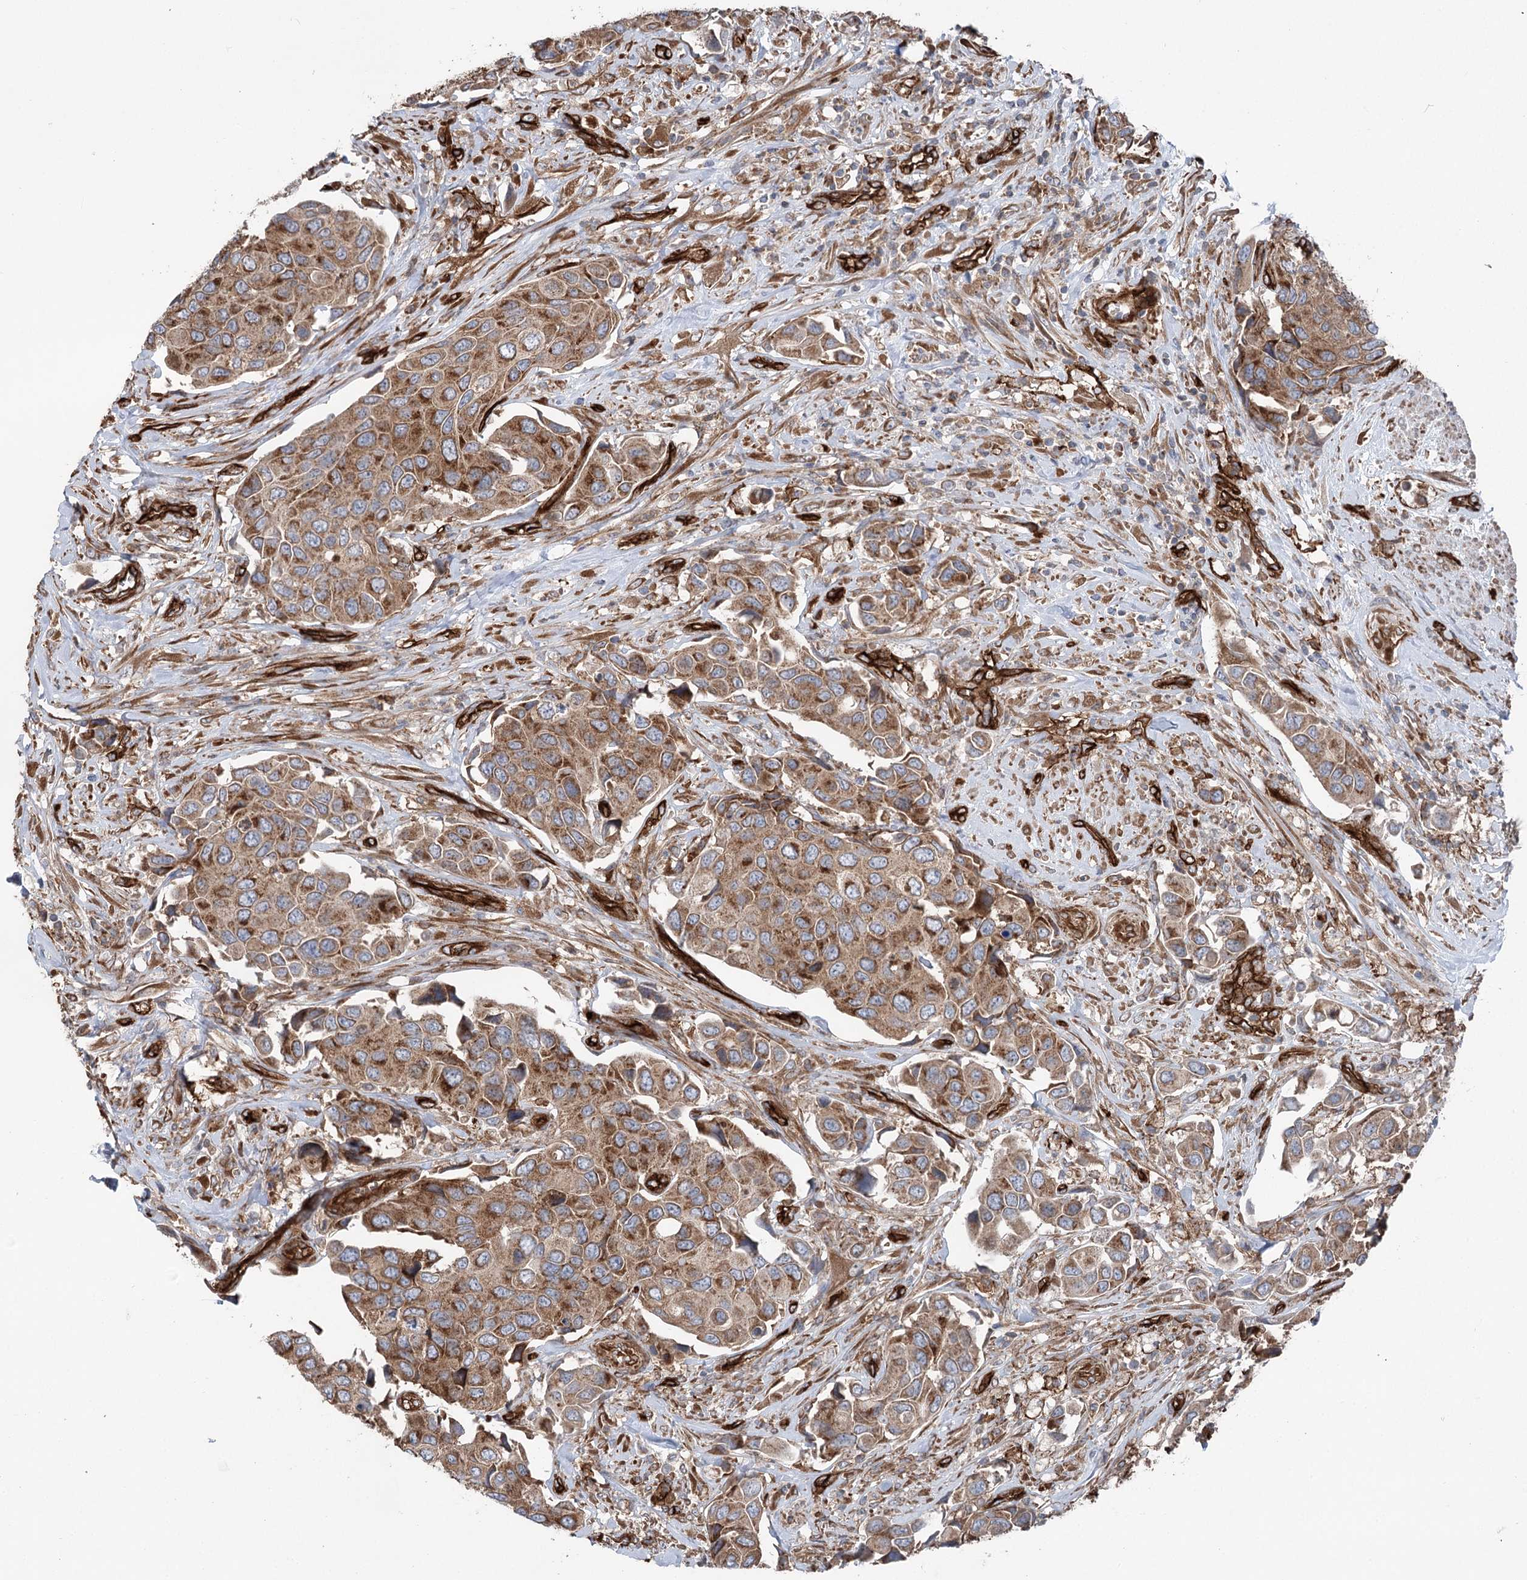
{"staining": {"intensity": "moderate", "quantity": ">75%", "location": "cytoplasmic/membranous"}, "tissue": "urothelial cancer", "cell_type": "Tumor cells", "image_type": "cancer", "snomed": [{"axis": "morphology", "description": "Urothelial carcinoma, High grade"}, {"axis": "topography", "description": "Urinary bladder"}], "caption": "The micrograph displays a brown stain indicating the presence of a protein in the cytoplasmic/membranous of tumor cells in urothelial cancer.", "gene": "MTPAP", "patient": {"sex": "male", "age": 74}}